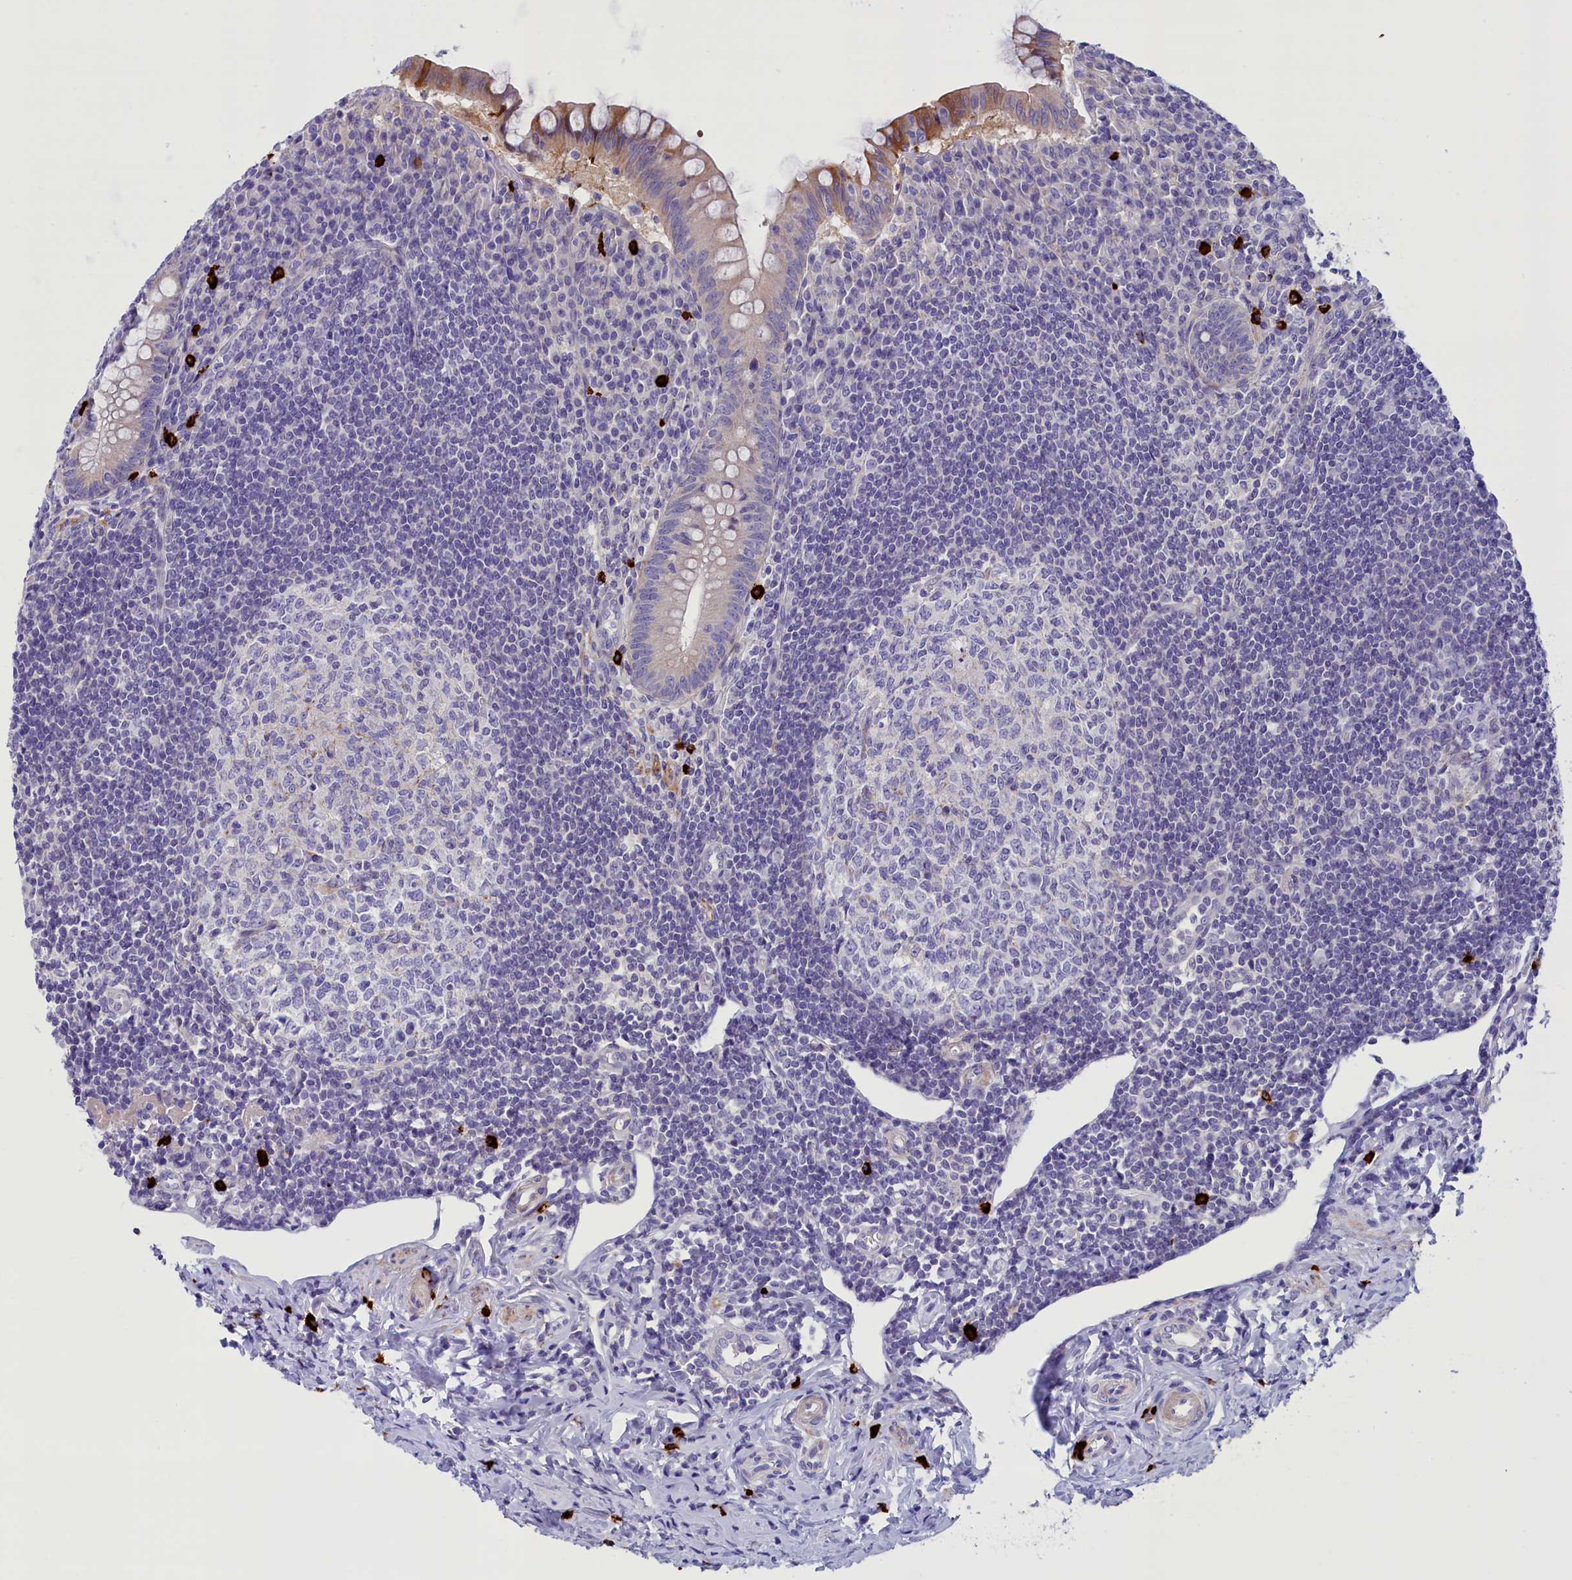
{"staining": {"intensity": "moderate", "quantity": "25%-75%", "location": "cytoplasmic/membranous"}, "tissue": "appendix", "cell_type": "Glandular cells", "image_type": "normal", "snomed": [{"axis": "morphology", "description": "Normal tissue, NOS"}, {"axis": "topography", "description": "Appendix"}], "caption": "Appendix stained with IHC exhibits moderate cytoplasmic/membranous expression in approximately 25%-75% of glandular cells. Nuclei are stained in blue.", "gene": "RTTN", "patient": {"sex": "female", "age": 33}}